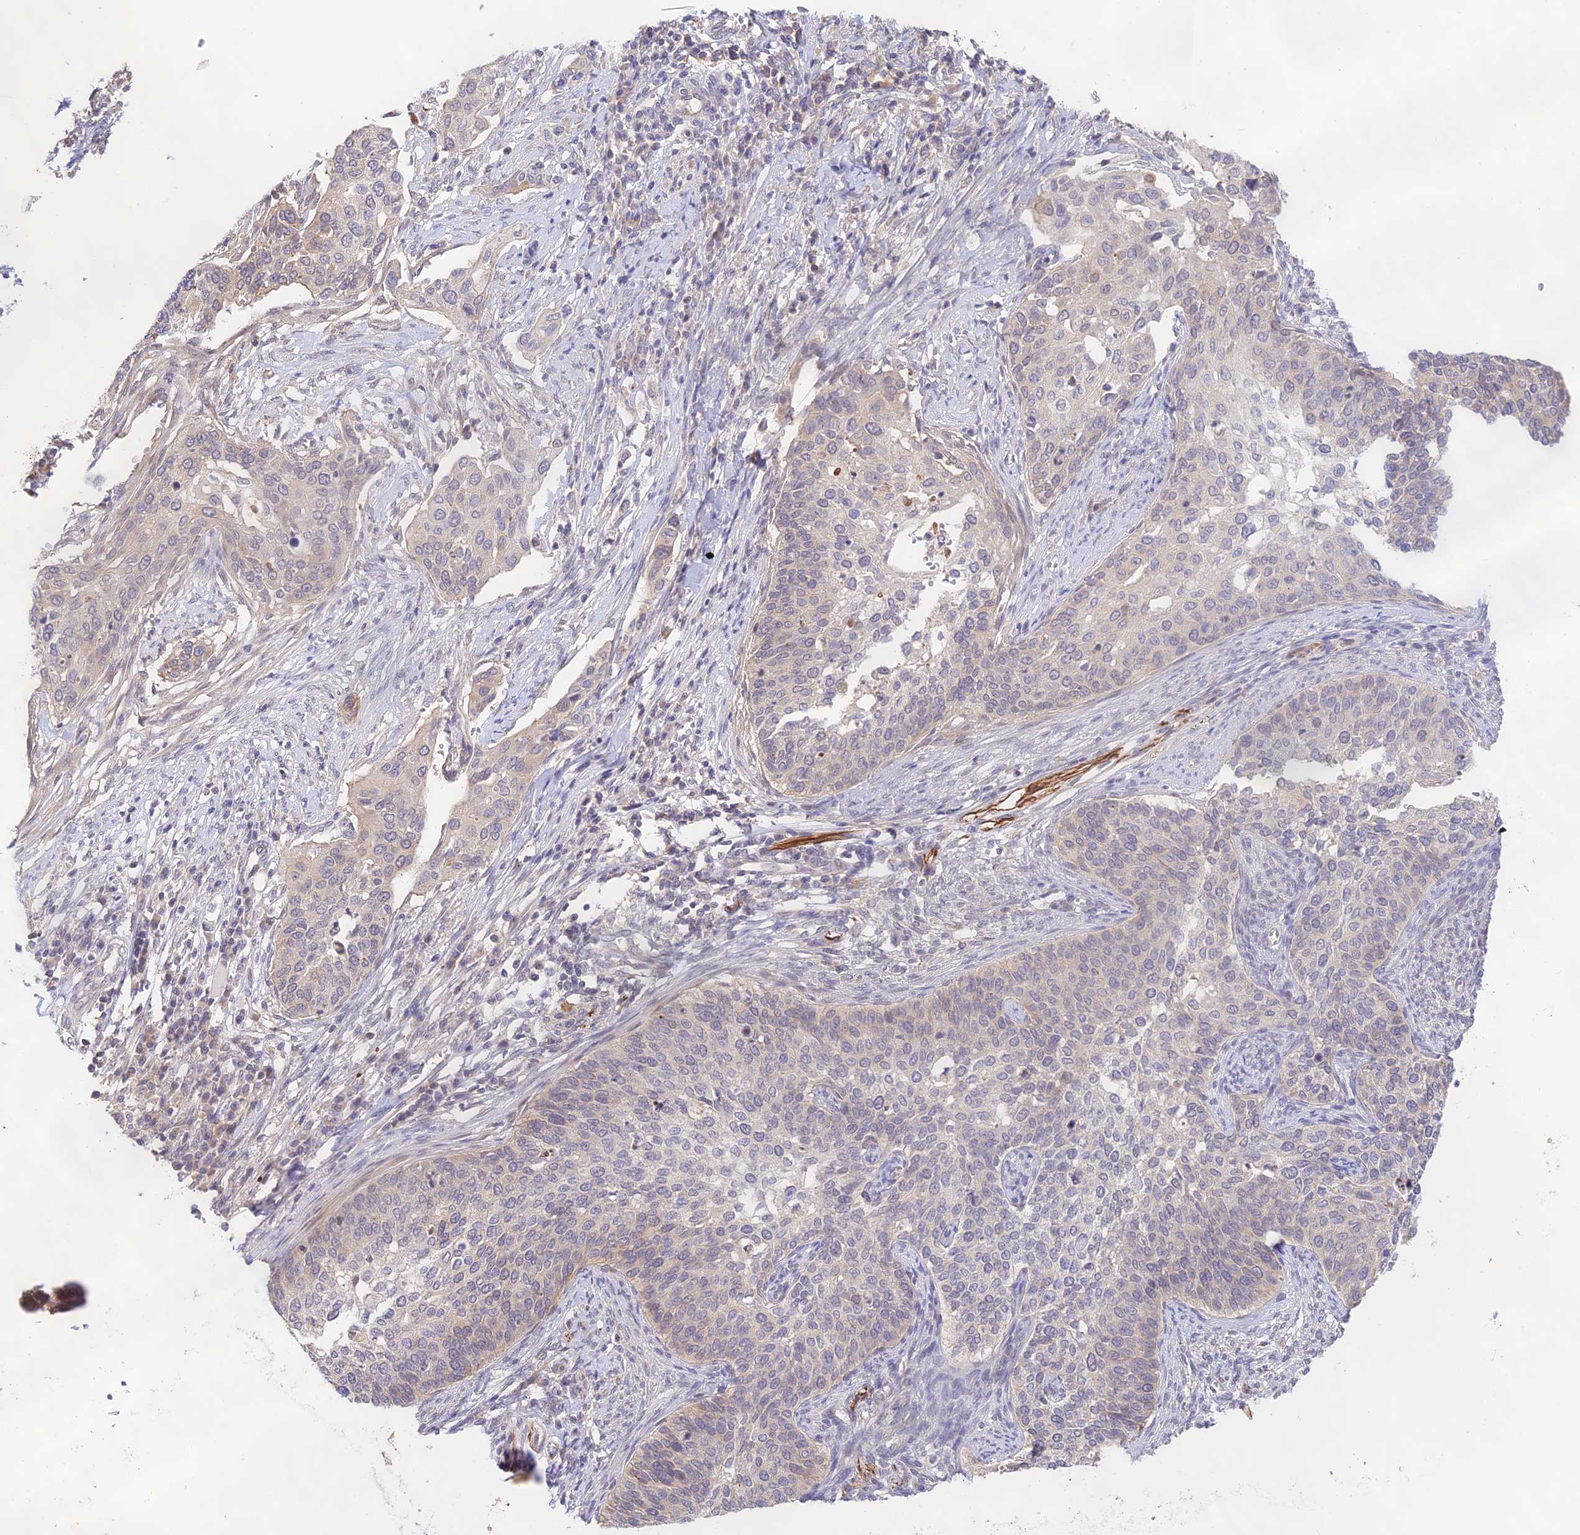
{"staining": {"intensity": "weak", "quantity": "25%-75%", "location": "cytoplasmic/membranous"}, "tissue": "cervical cancer", "cell_type": "Tumor cells", "image_type": "cancer", "snomed": [{"axis": "morphology", "description": "Squamous cell carcinoma, NOS"}, {"axis": "topography", "description": "Cervix"}], "caption": "The histopathology image demonstrates a brown stain indicating the presence of a protein in the cytoplasmic/membranous of tumor cells in squamous cell carcinoma (cervical). (DAB = brown stain, brightfield microscopy at high magnification).", "gene": "CAMSAP3", "patient": {"sex": "female", "age": 44}}